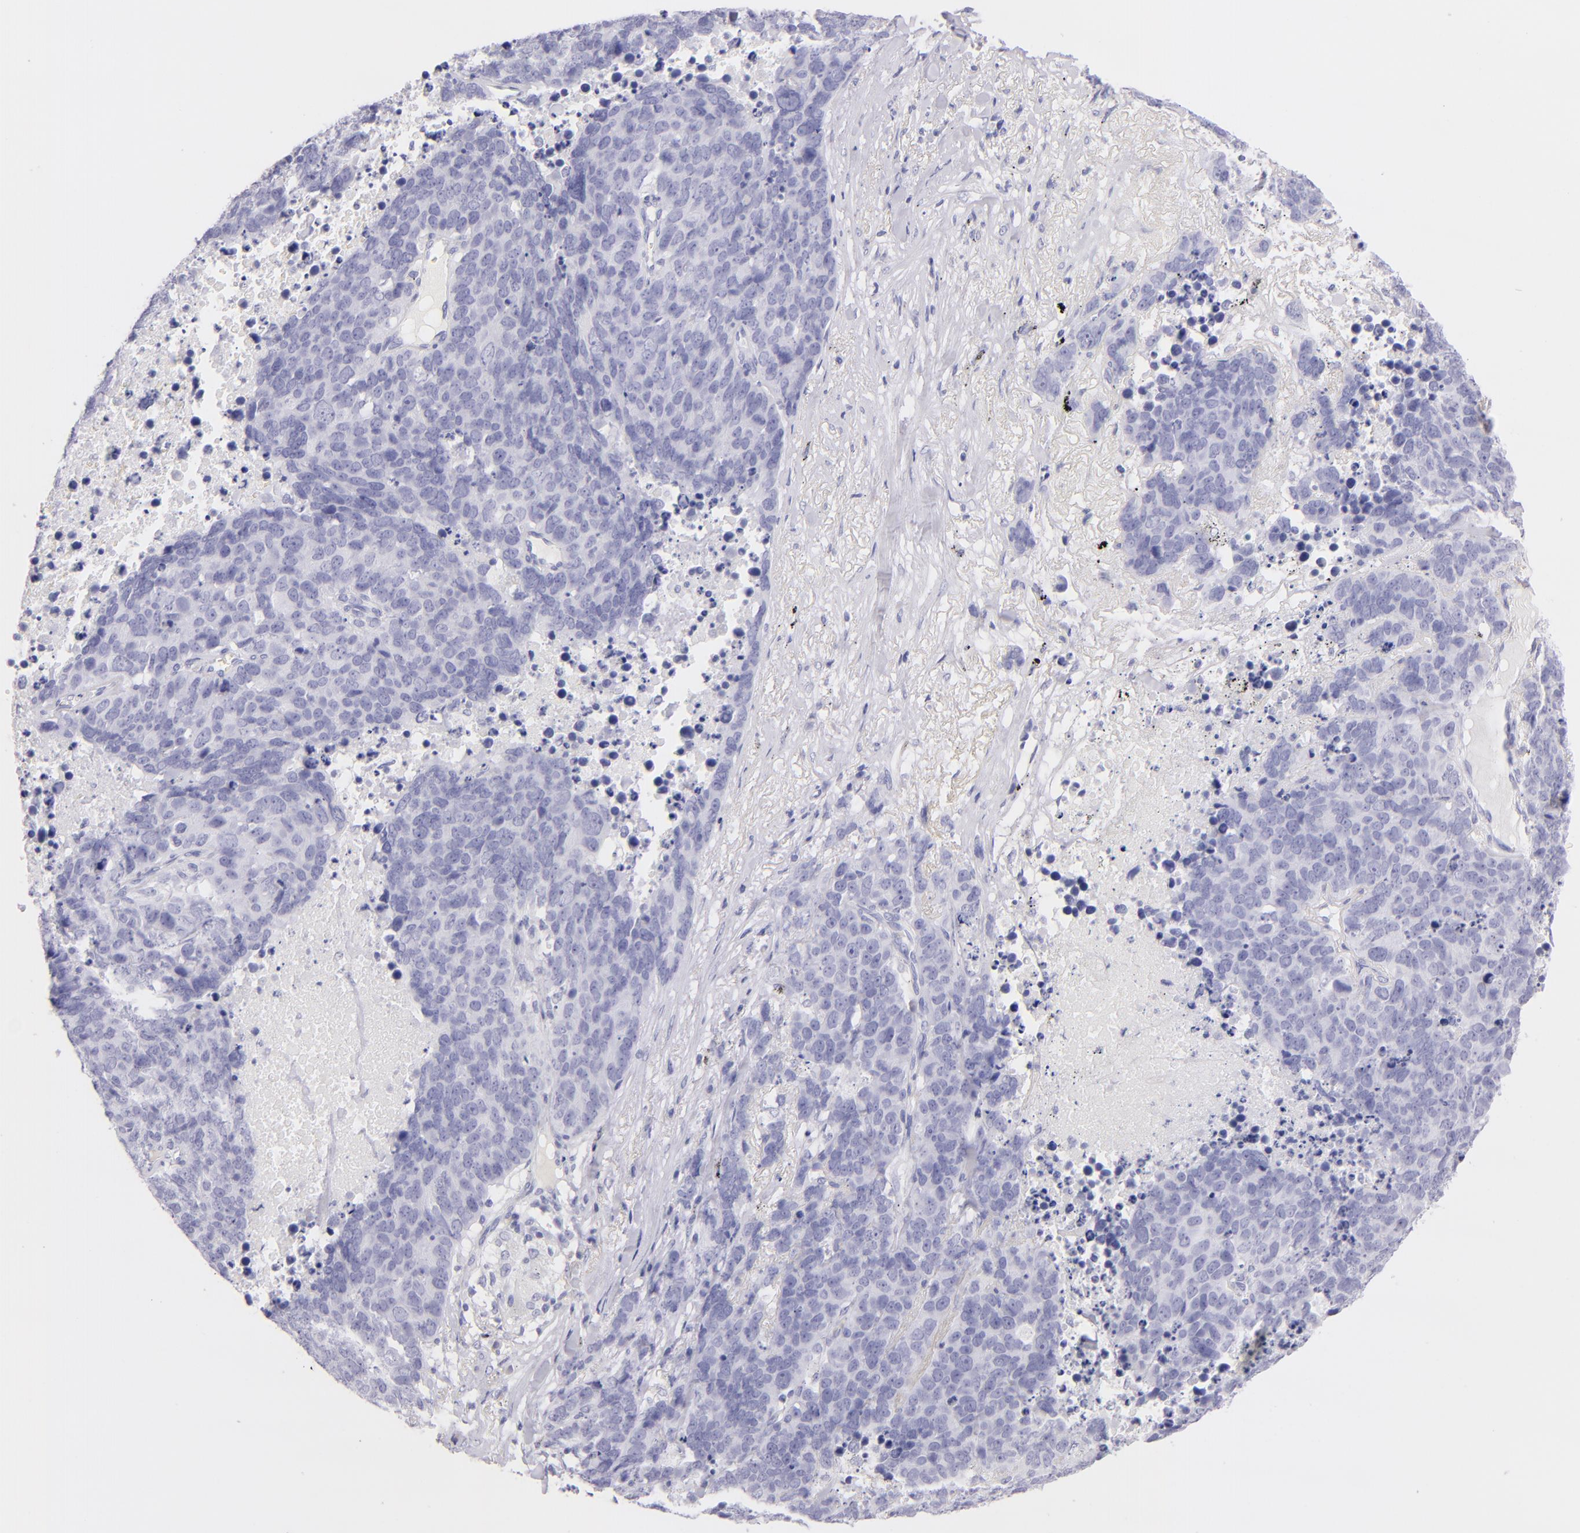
{"staining": {"intensity": "negative", "quantity": "none", "location": "none"}, "tissue": "lung cancer", "cell_type": "Tumor cells", "image_type": "cancer", "snomed": [{"axis": "morphology", "description": "Carcinoid, malignant, NOS"}, {"axis": "topography", "description": "Lung"}], "caption": "Micrograph shows no significant protein expression in tumor cells of lung cancer (carcinoid (malignant)).", "gene": "SDC1", "patient": {"sex": "male", "age": 60}}